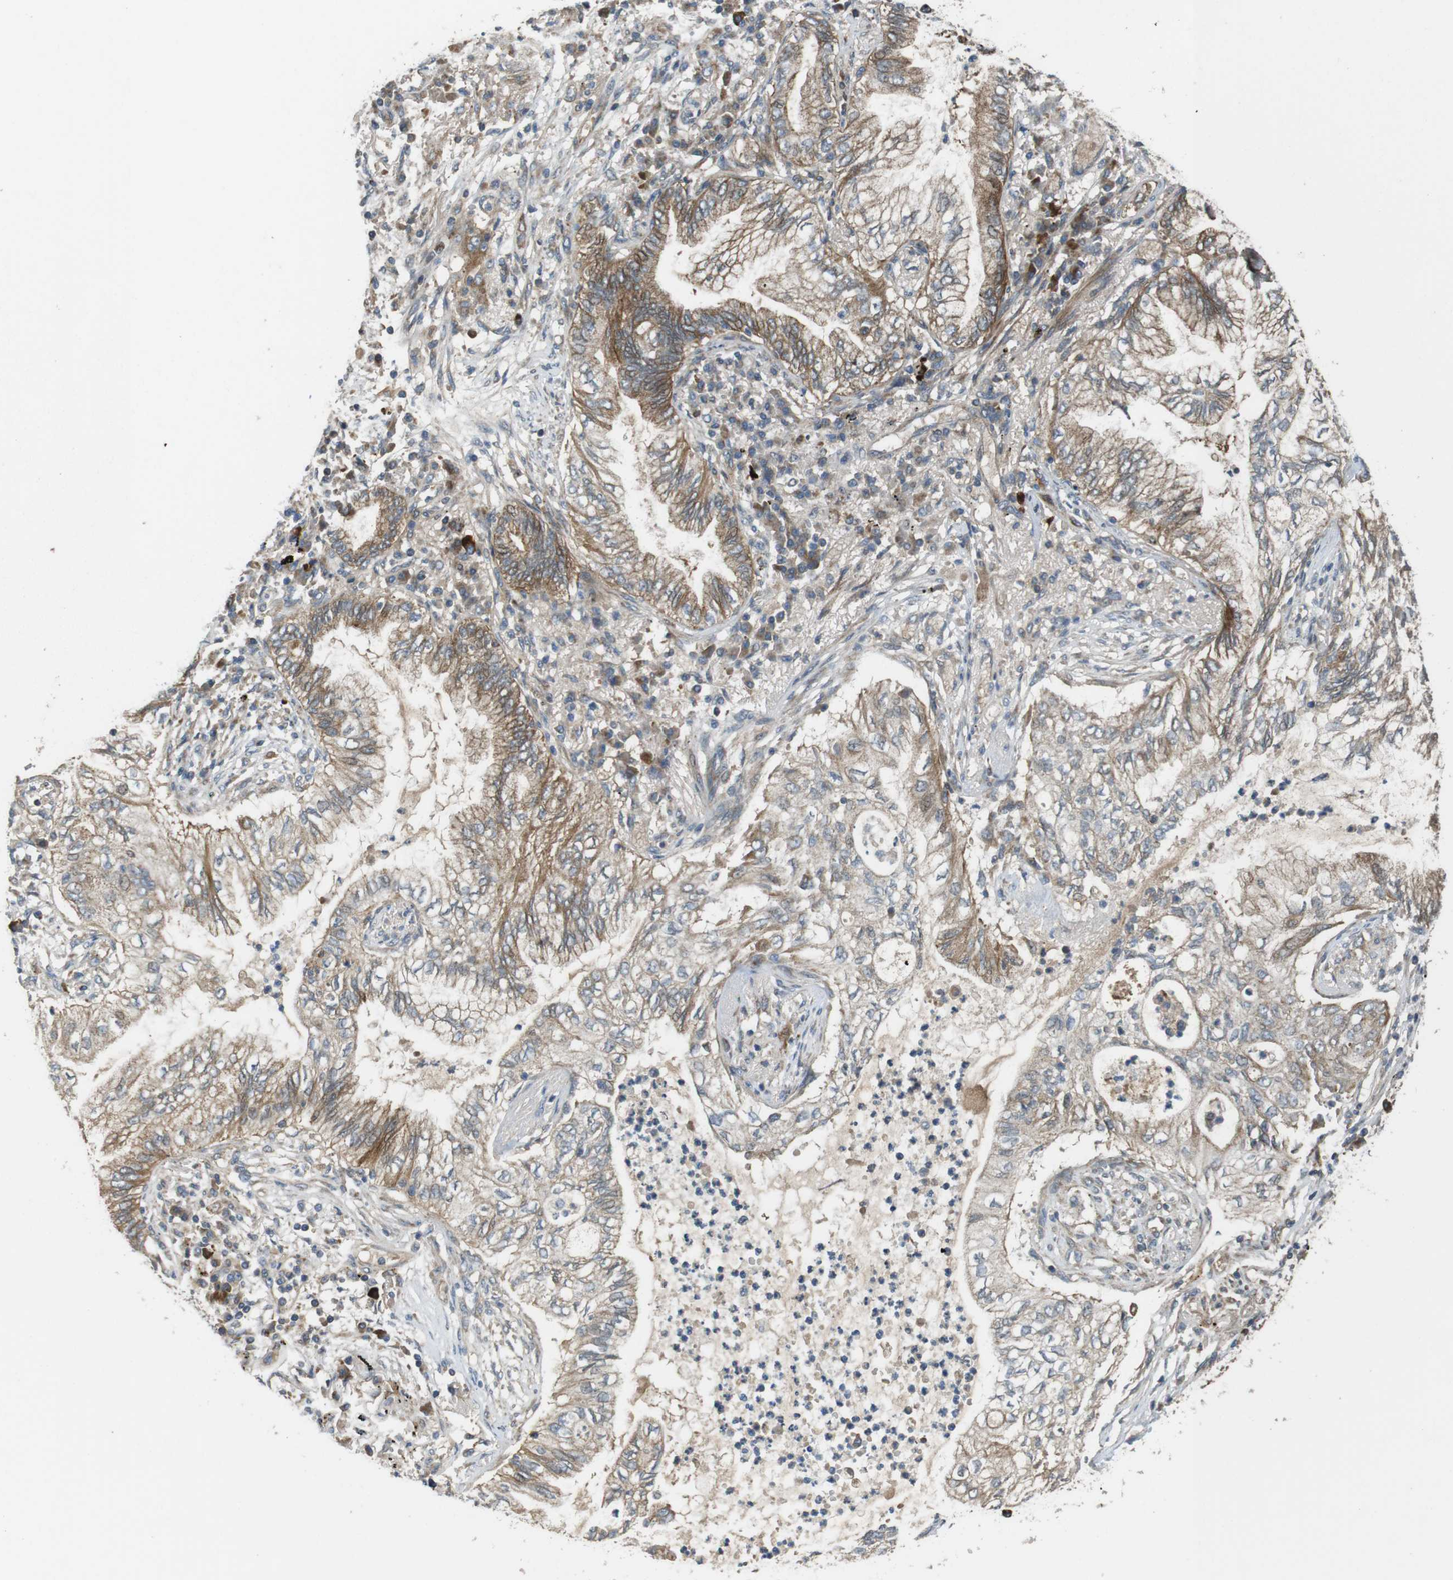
{"staining": {"intensity": "moderate", "quantity": "<25%", "location": "cytoplasmic/membranous"}, "tissue": "lung cancer", "cell_type": "Tumor cells", "image_type": "cancer", "snomed": [{"axis": "morphology", "description": "Normal tissue, NOS"}, {"axis": "morphology", "description": "Adenocarcinoma, NOS"}, {"axis": "topography", "description": "Bronchus"}, {"axis": "topography", "description": "Lung"}], "caption": "Immunohistochemistry (DAB) staining of human lung cancer (adenocarcinoma) demonstrates moderate cytoplasmic/membranous protein positivity in about <25% of tumor cells.", "gene": "IFFO2", "patient": {"sex": "female", "age": 70}}